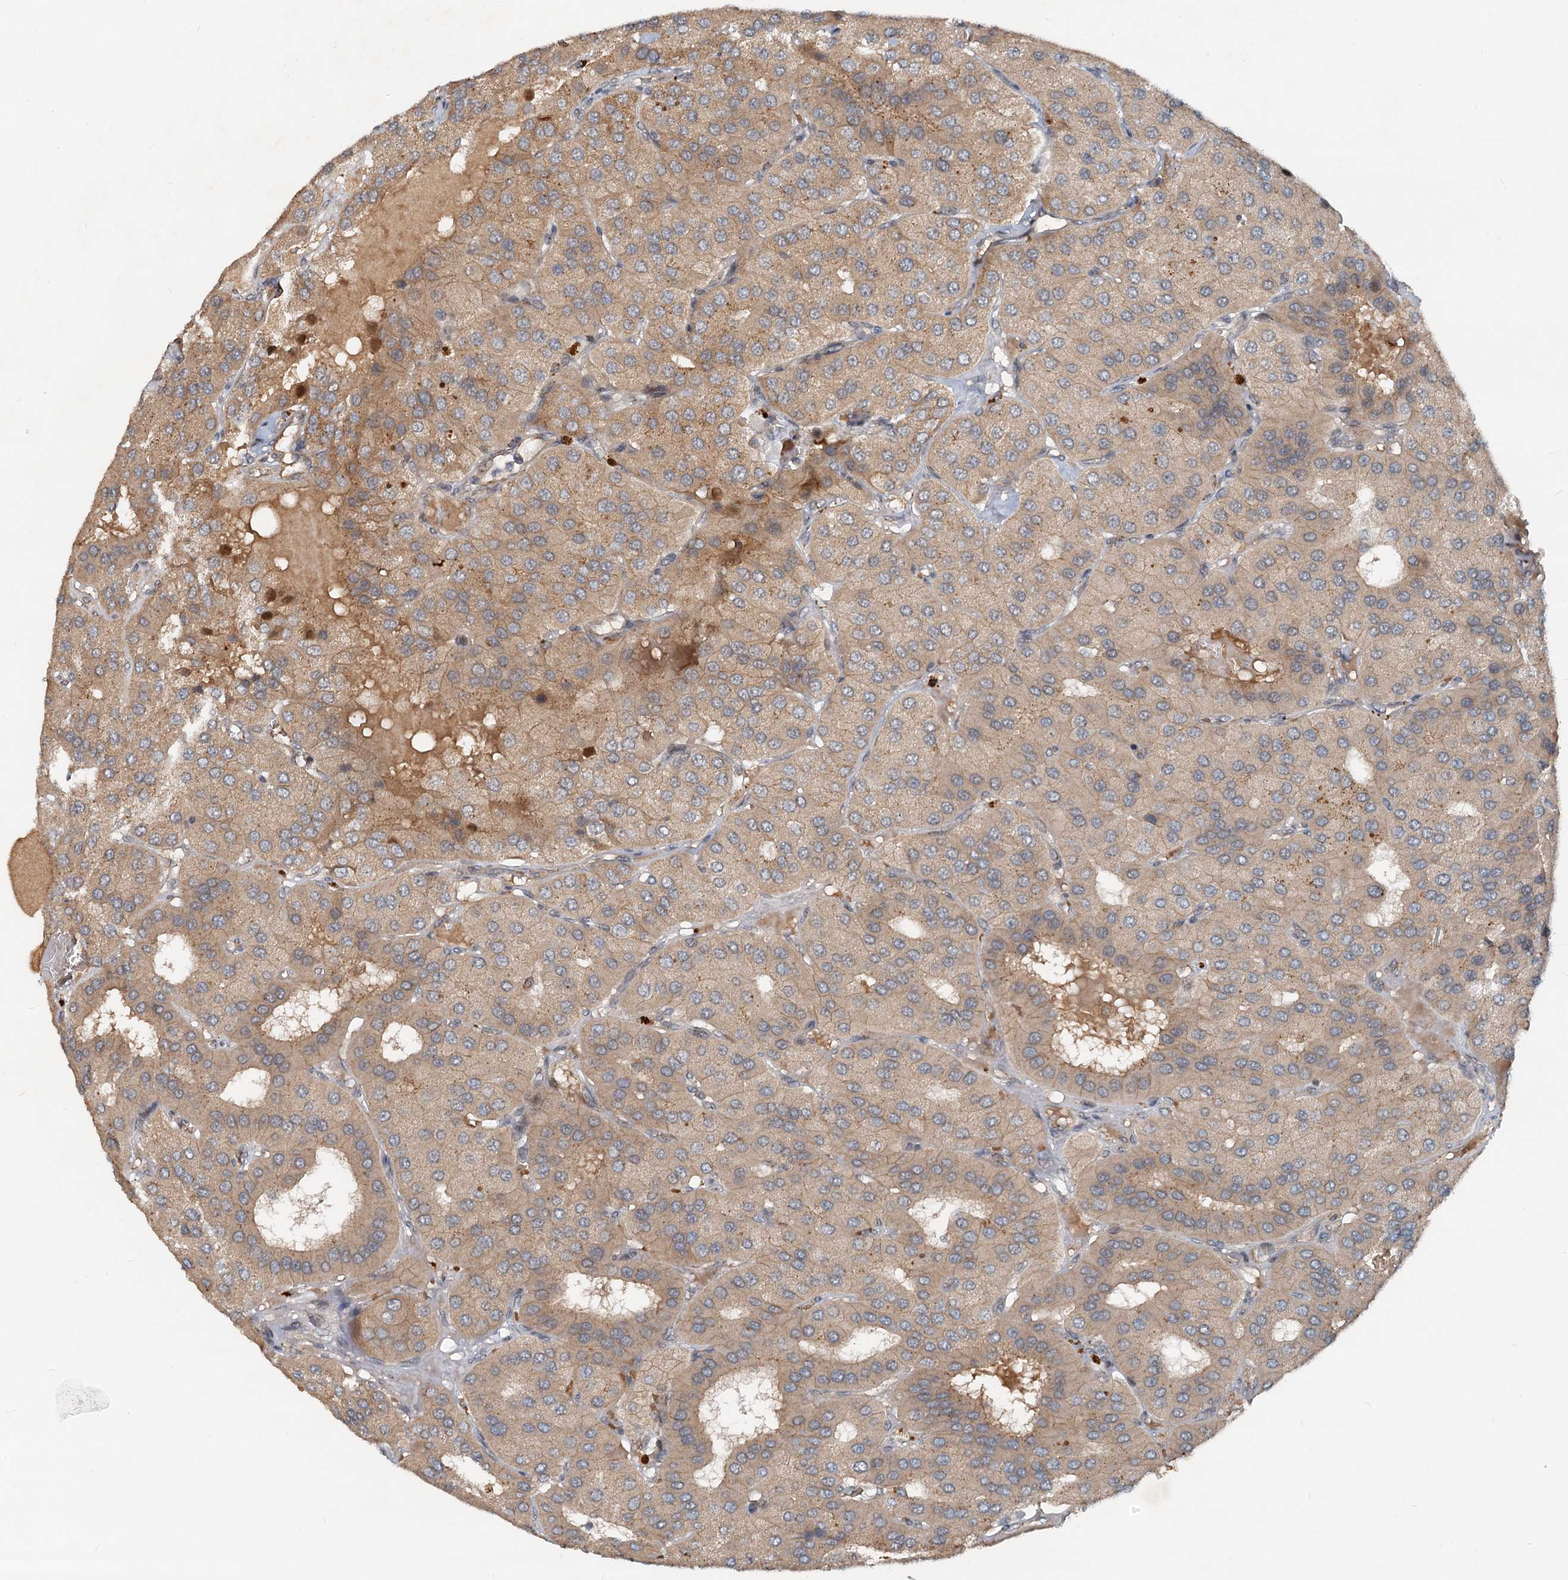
{"staining": {"intensity": "weak", "quantity": "25%-75%", "location": "cytoplasmic/membranous"}, "tissue": "parathyroid gland", "cell_type": "Glandular cells", "image_type": "normal", "snomed": [{"axis": "morphology", "description": "Normal tissue, NOS"}, {"axis": "morphology", "description": "Adenoma, NOS"}, {"axis": "topography", "description": "Parathyroid gland"}], "caption": "Immunohistochemical staining of unremarkable parathyroid gland demonstrates 25%-75% levels of weak cytoplasmic/membranous protein expression in about 25%-75% of glandular cells.", "gene": "CEP68", "patient": {"sex": "female", "age": 86}}